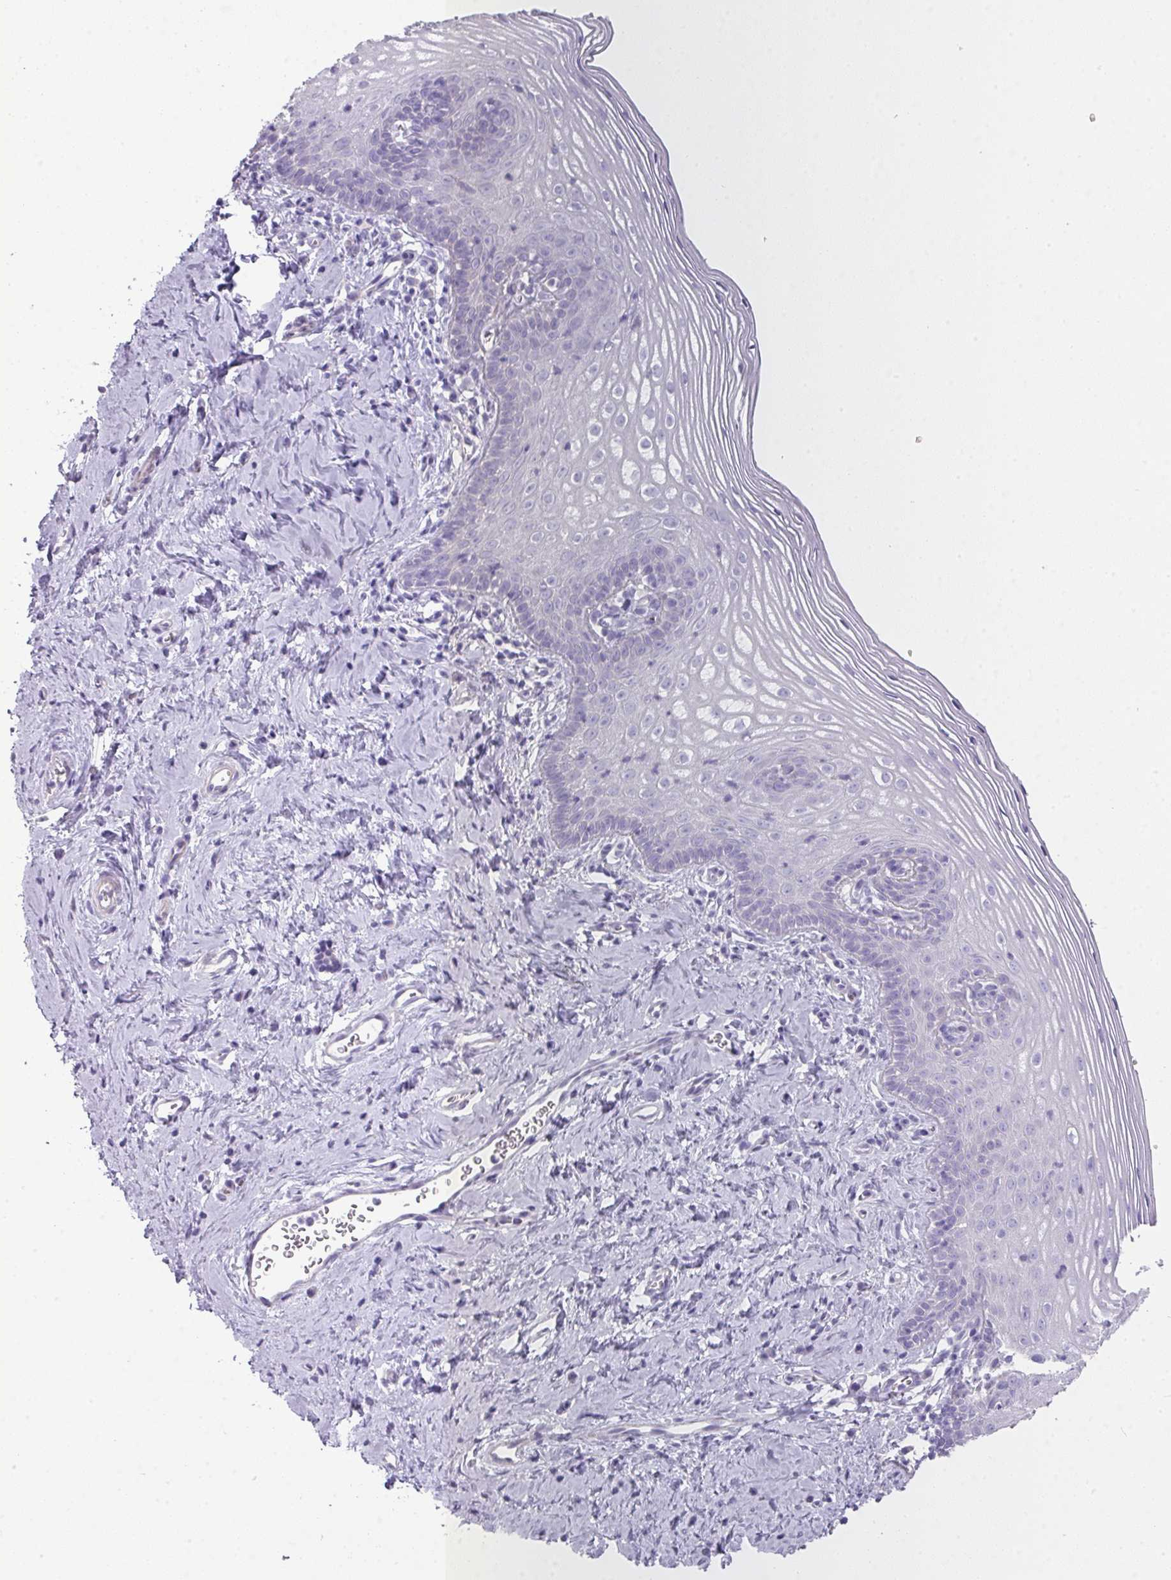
{"staining": {"intensity": "negative", "quantity": "none", "location": "none"}, "tissue": "cervix", "cell_type": "Glandular cells", "image_type": "normal", "snomed": [{"axis": "morphology", "description": "Normal tissue, NOS"}, {"axis": "topography", "description": "Cervix"}], "caption": "Immunohistochemistry (IHC) micrograph of normal cervix stained for a protein (brown), which reveals no positivity in glandular cells.", "gene": "GLI4", "patient": {"sex": "female", "age": 44}}